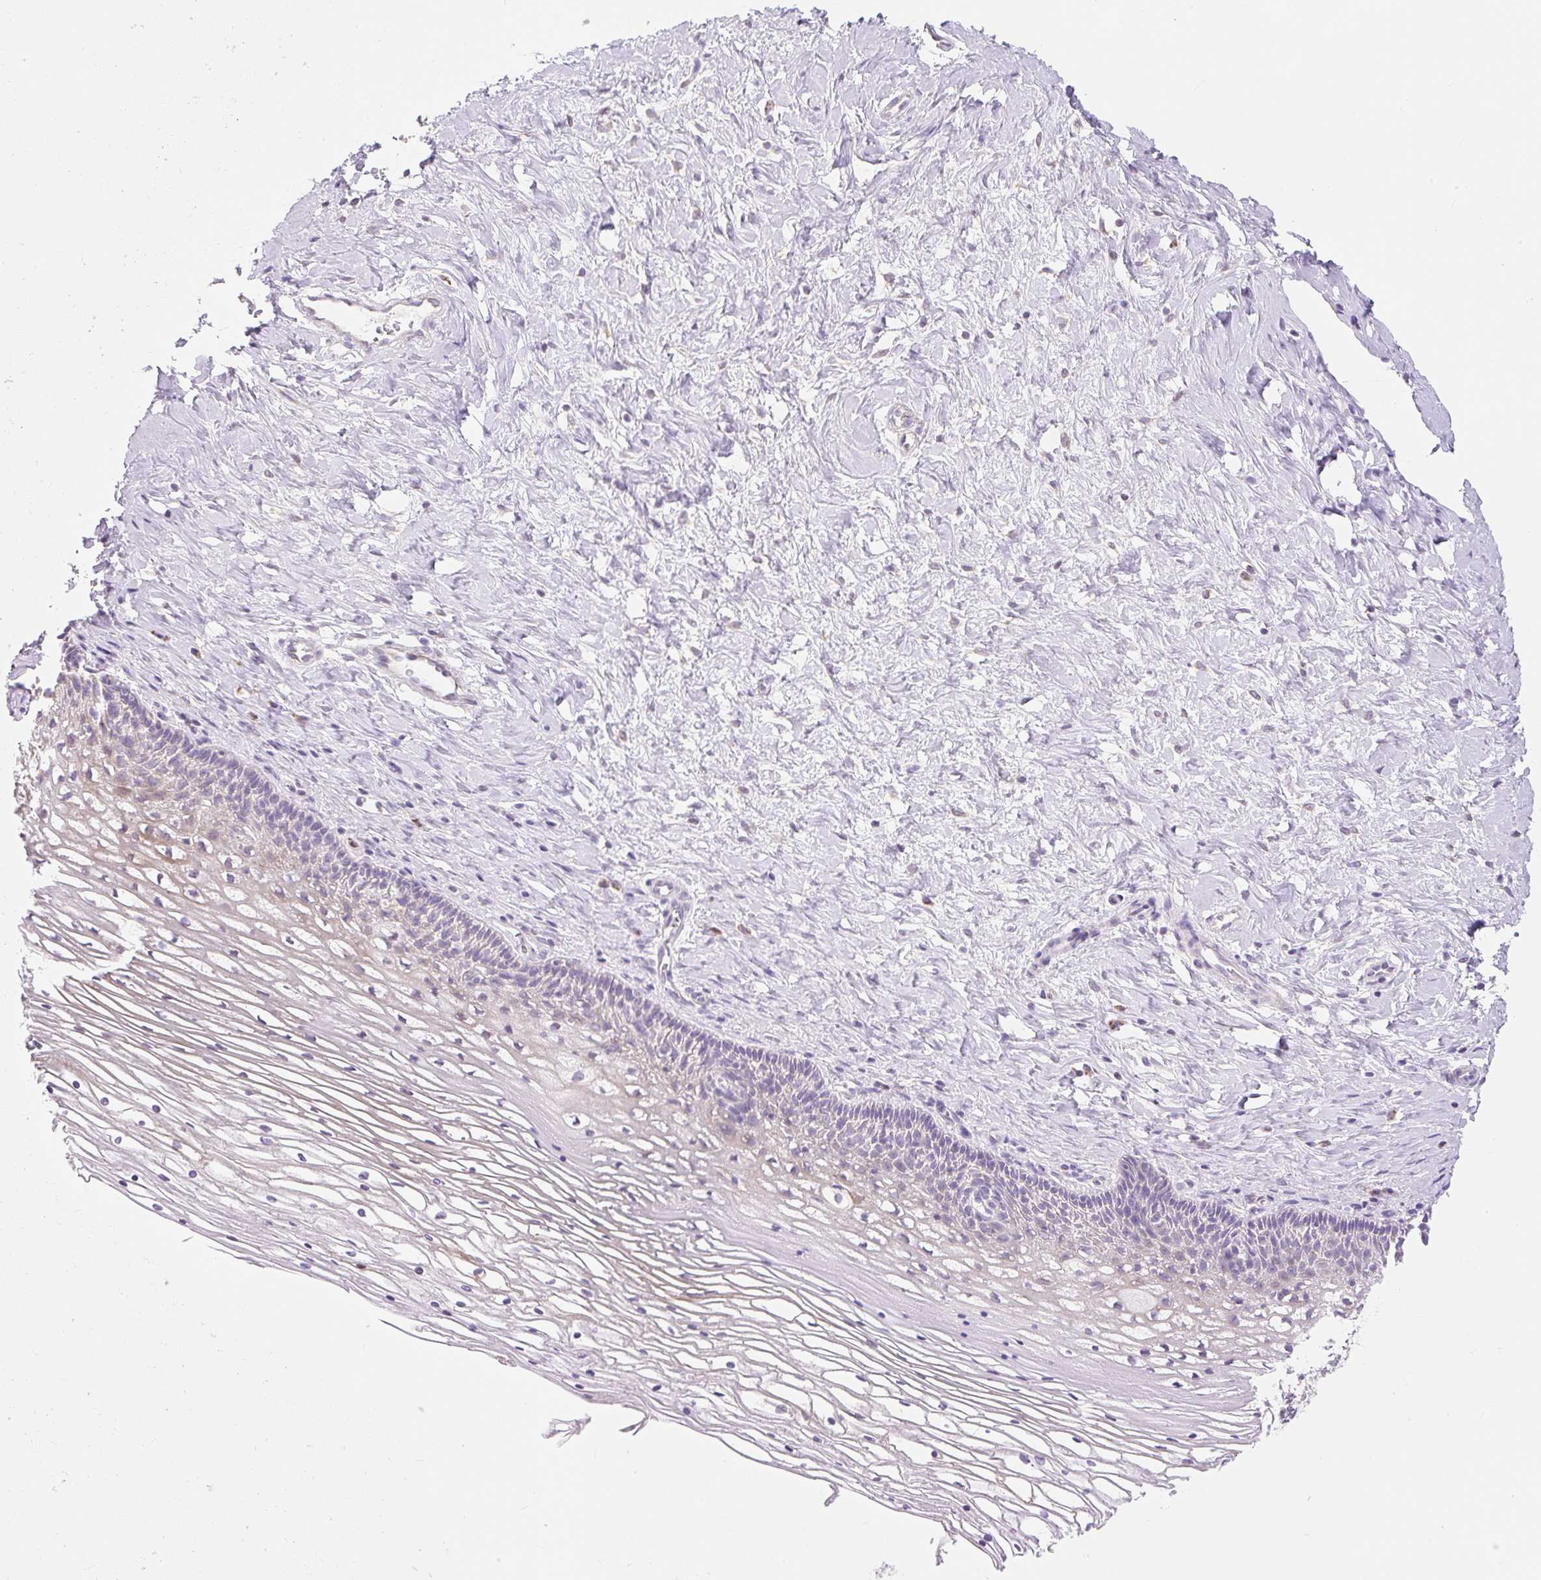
{"staining": {"intensity": "negative", "quantity": "none", "location": "none"}, "tissue": "cervix", "cell_type": "Glandular cells", "image_type": "normal", "snomed": [{"axis": "morphology", "description": "Normal tissue, NOS"}, {"axis": "topography", "description": "Cervix"}], "caption": "IHC image of unremarkable human cervix stained for a protein (brown), which displays no expression in glandular cells. (DAB (3,3'-diaminobenzidine) IHC, high magnification).", "gene": "DHX35", "patient": {"sex": "female", "age": 36}}